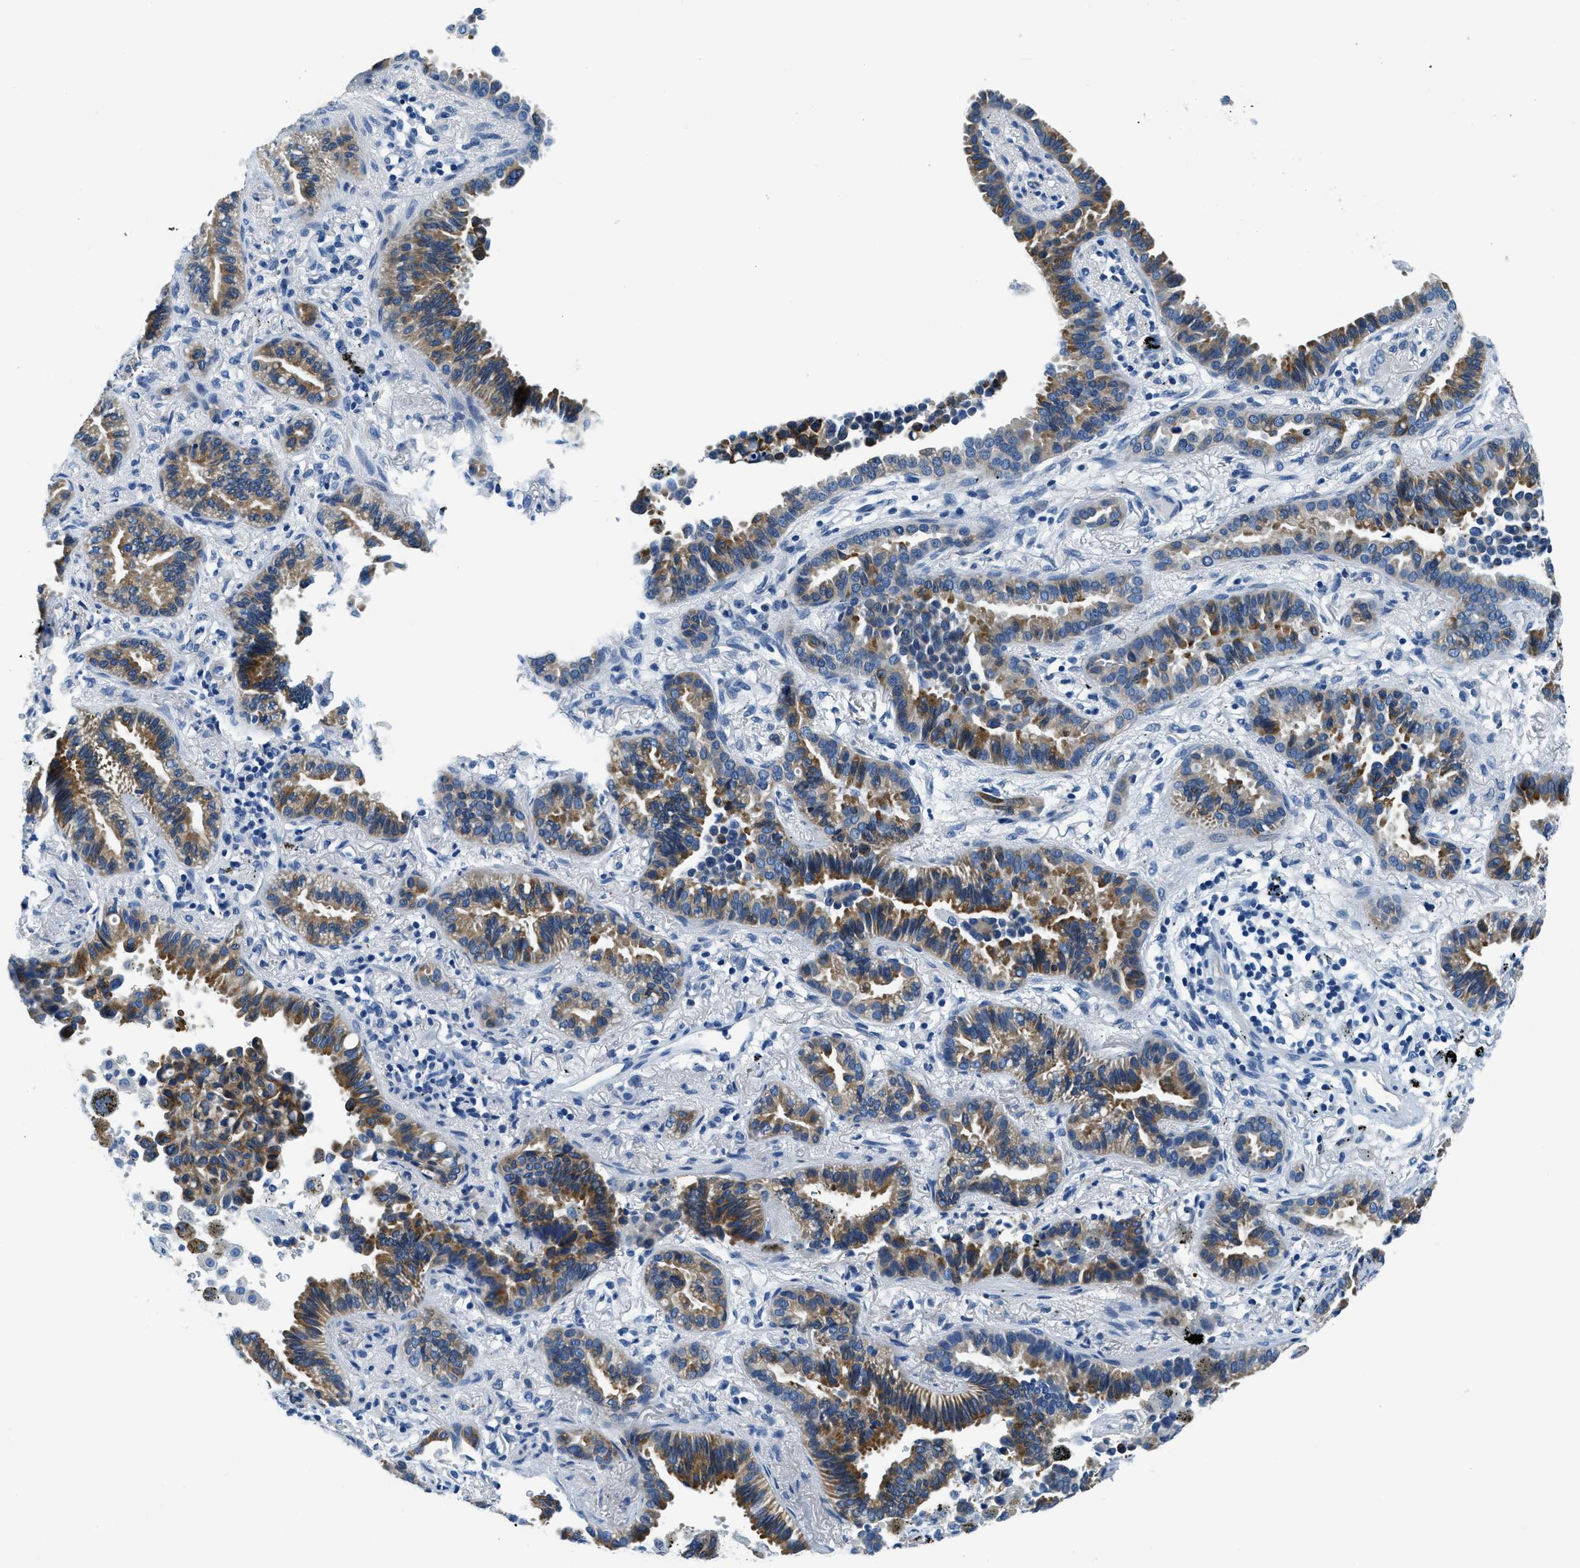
{"staining": {"intensity": "moderate", "quantity": ">75%", "location": "cytoplasmic/membranous"}, "tissue": "lung cancer", "cell_type": "Tumor cells", "image_type": "cancer", "snomed": [{"axis": "morphology", "description": "Normal tissue, NOS"}, {"axis": "morphology", "description": "Adenocarcinoma, NOS"}, {"axis": "topography", "description": "Lung"}], "caption": "This image exhibits IHC staining of lung cancer, with medium moderate cytoplasmic/membranous positivity in approximately >75% of tumor cells.", "gene": "UBAC2", "patient": {"sex": "male", "age": 59}}